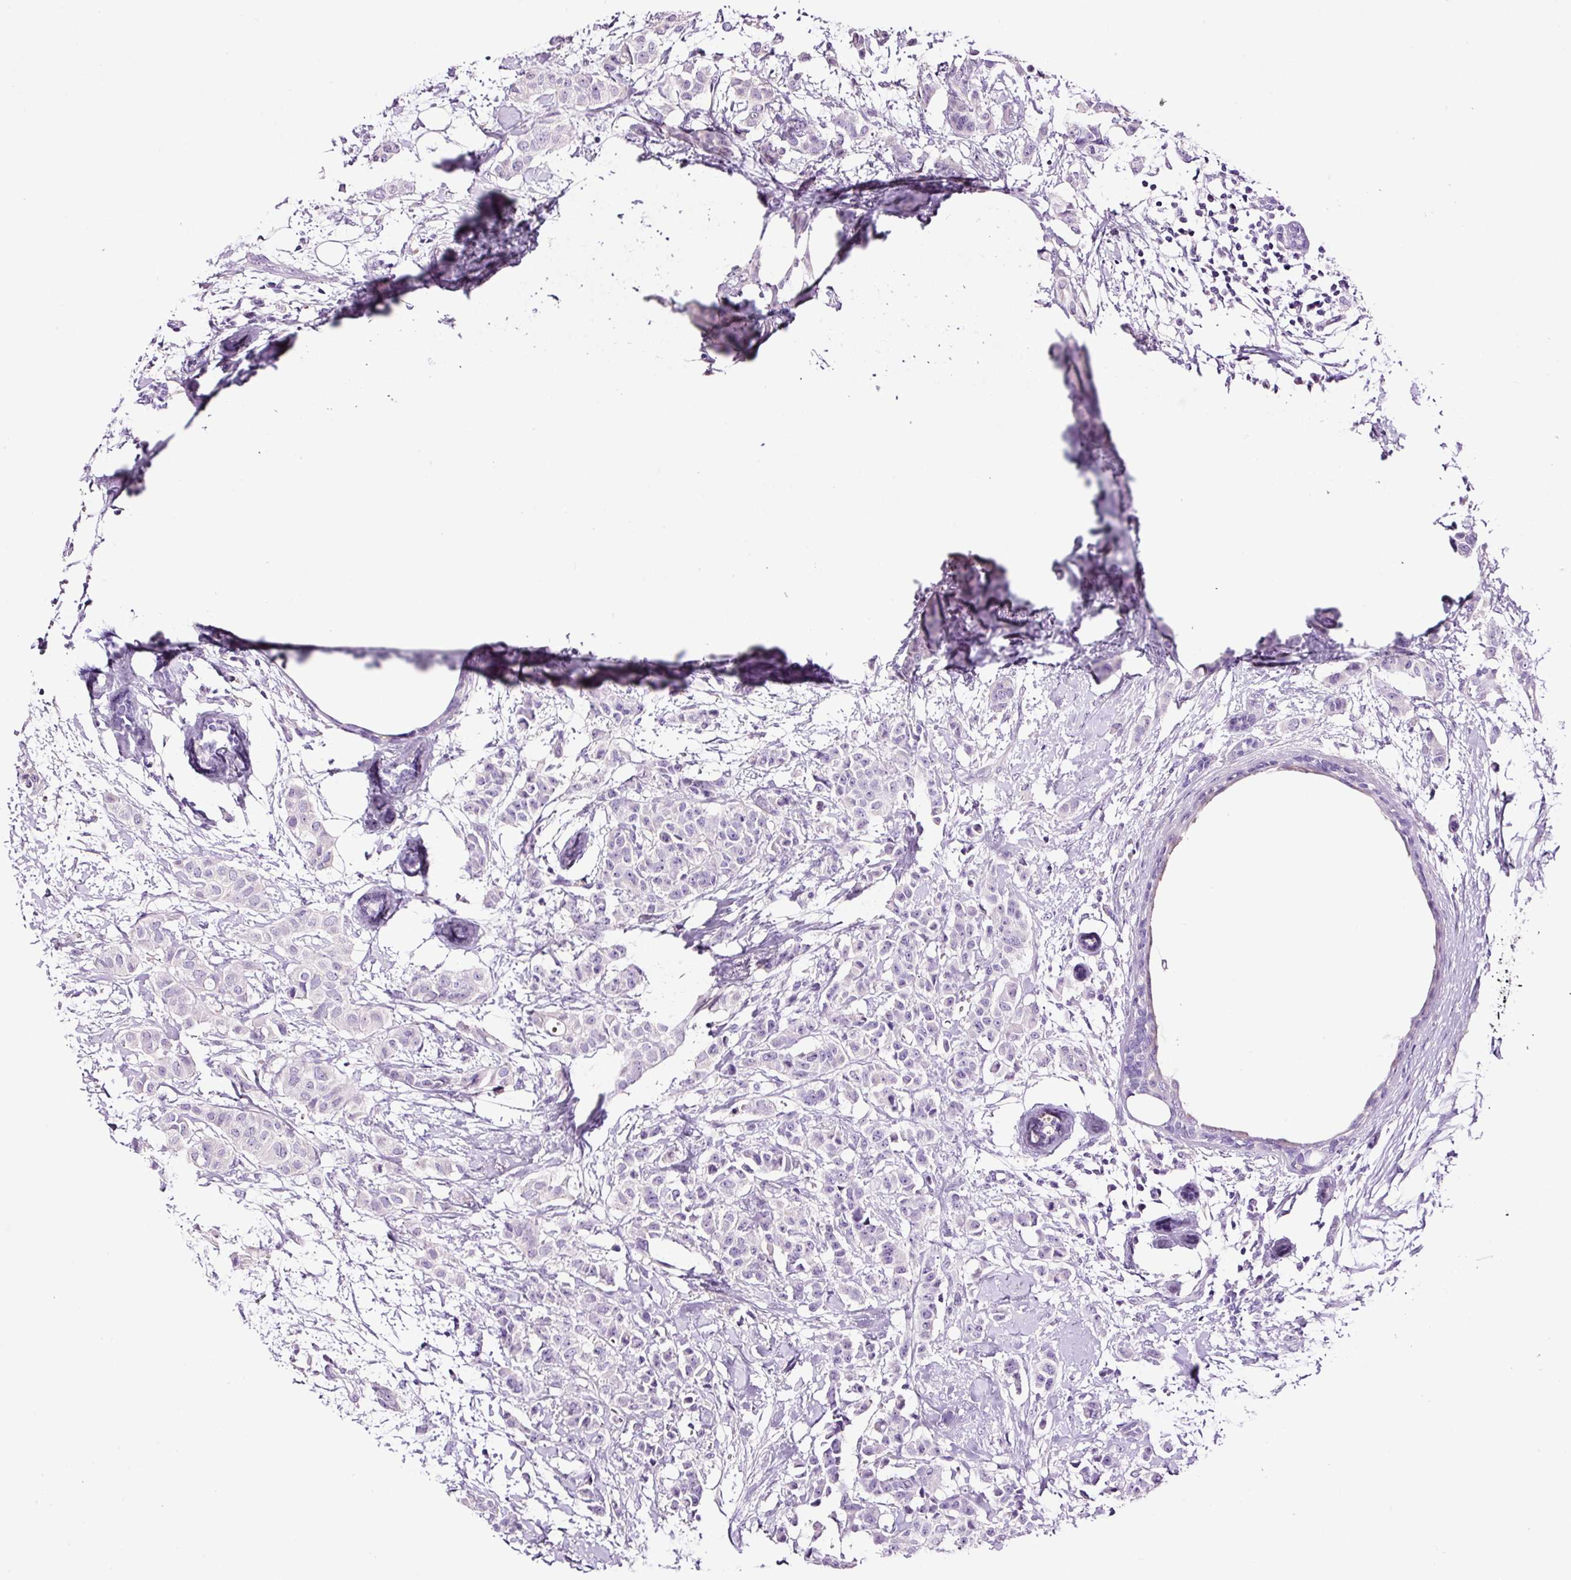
{"staining": {"intensity": "negative", "quantity": "none", "location": "none"}, "tissue": "breast cancer", "cell_type": "Tumor cells", "image_type": "cancer", "snomed": [{"axis": "morphology", "description": "Duct carcinoma"}, {"axis": "topography", "description": "Breast"}], "caption": "Immunohistochemical staining of human breast cancer exhibits no significant expression in tumor cells.", "gene": "PAM", "patient": {"sex": "female", "age": 40}}